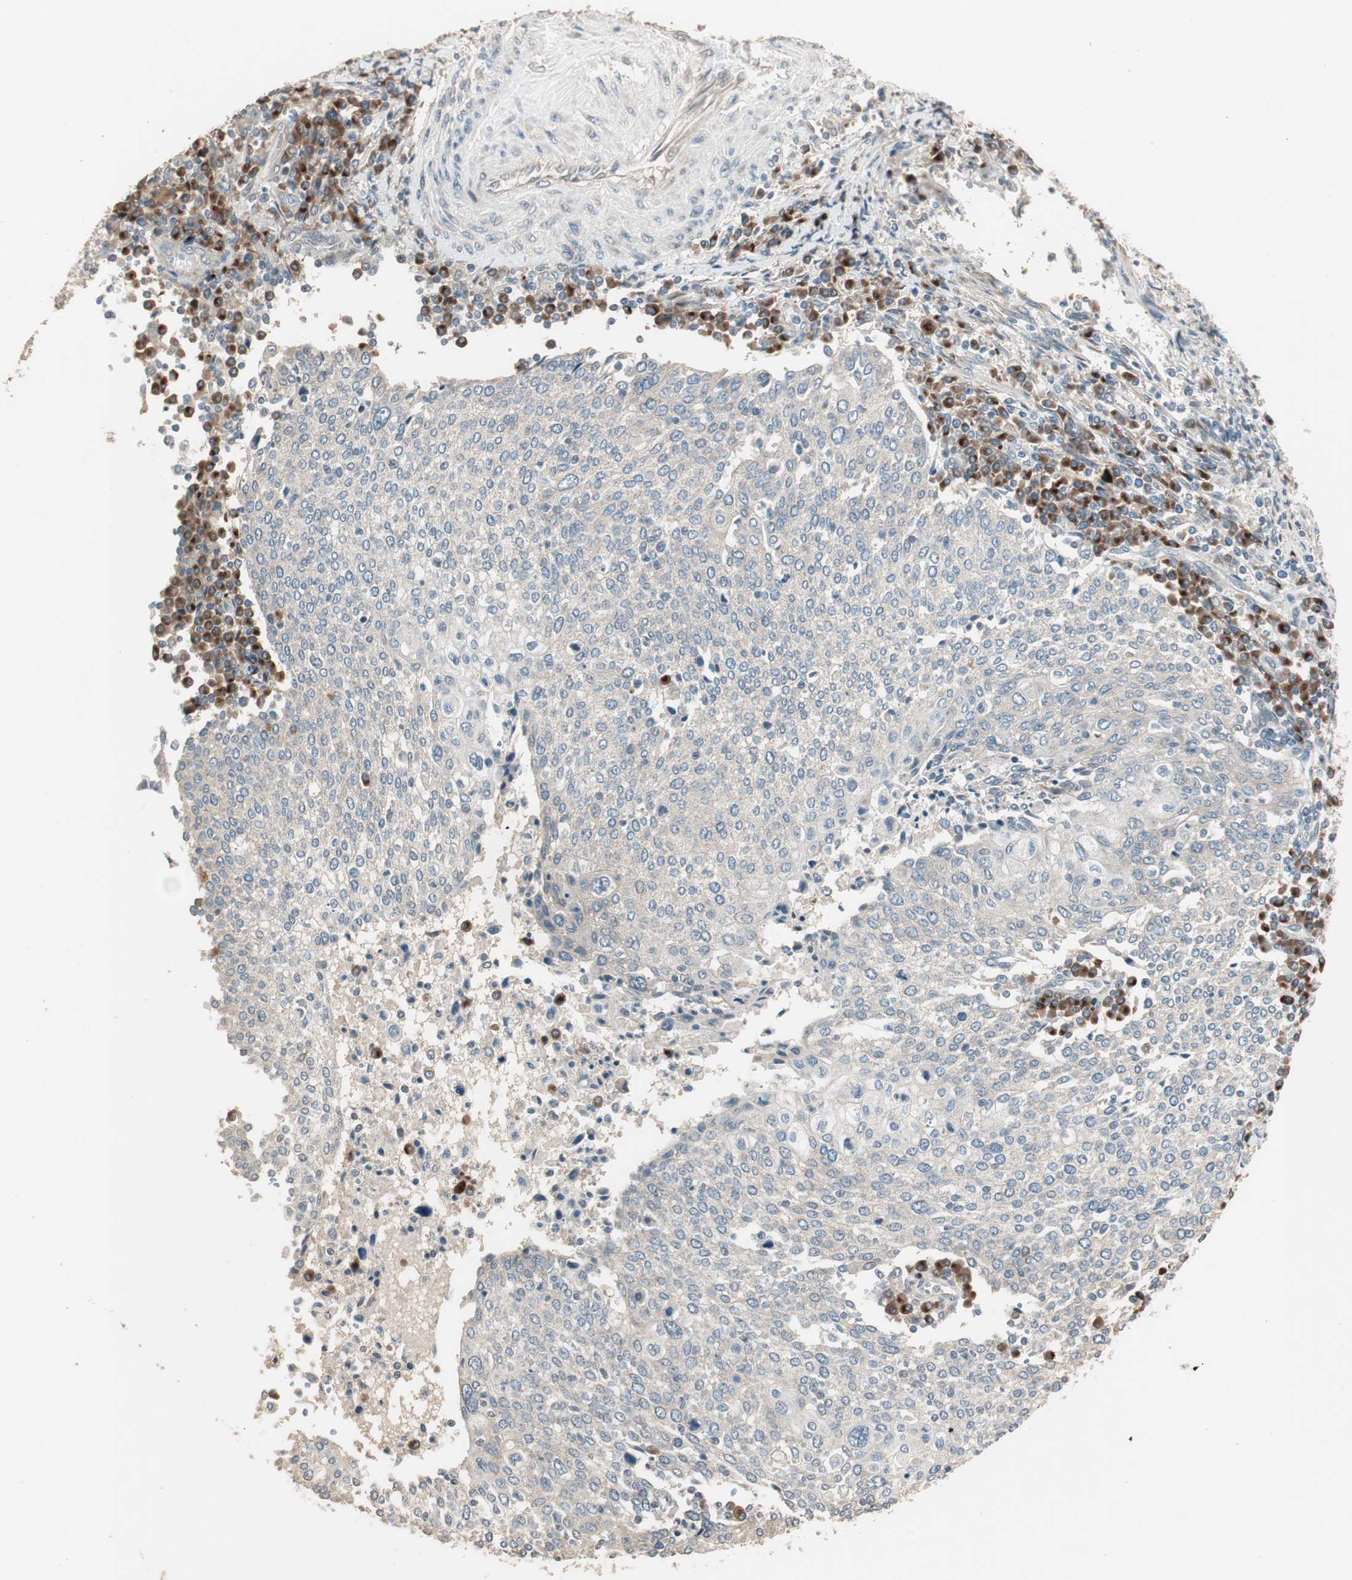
{"staining": {"intensity": "weak", "quantity": ">75%", "location": "cytoplasmic/membranous"}, "tissue": "cervical cancer", "cell_type": "Tumor cells", "image_type": "cancer", "snomed": [{"axis": "morphology", "description": "Squamous cell carcinoma, NOS"}, {"axis": "topography", "description": "Cervix"}], "caption": "Immunohistochemistry (IHC) of human squamous cell carcinoma (cervical) exhibits low levels of weak cytoplasmic/membranous positivity in about >75% of tumor cells.", "gene": "RARRES1", "patient": {"sex": "female", "age": 40}}